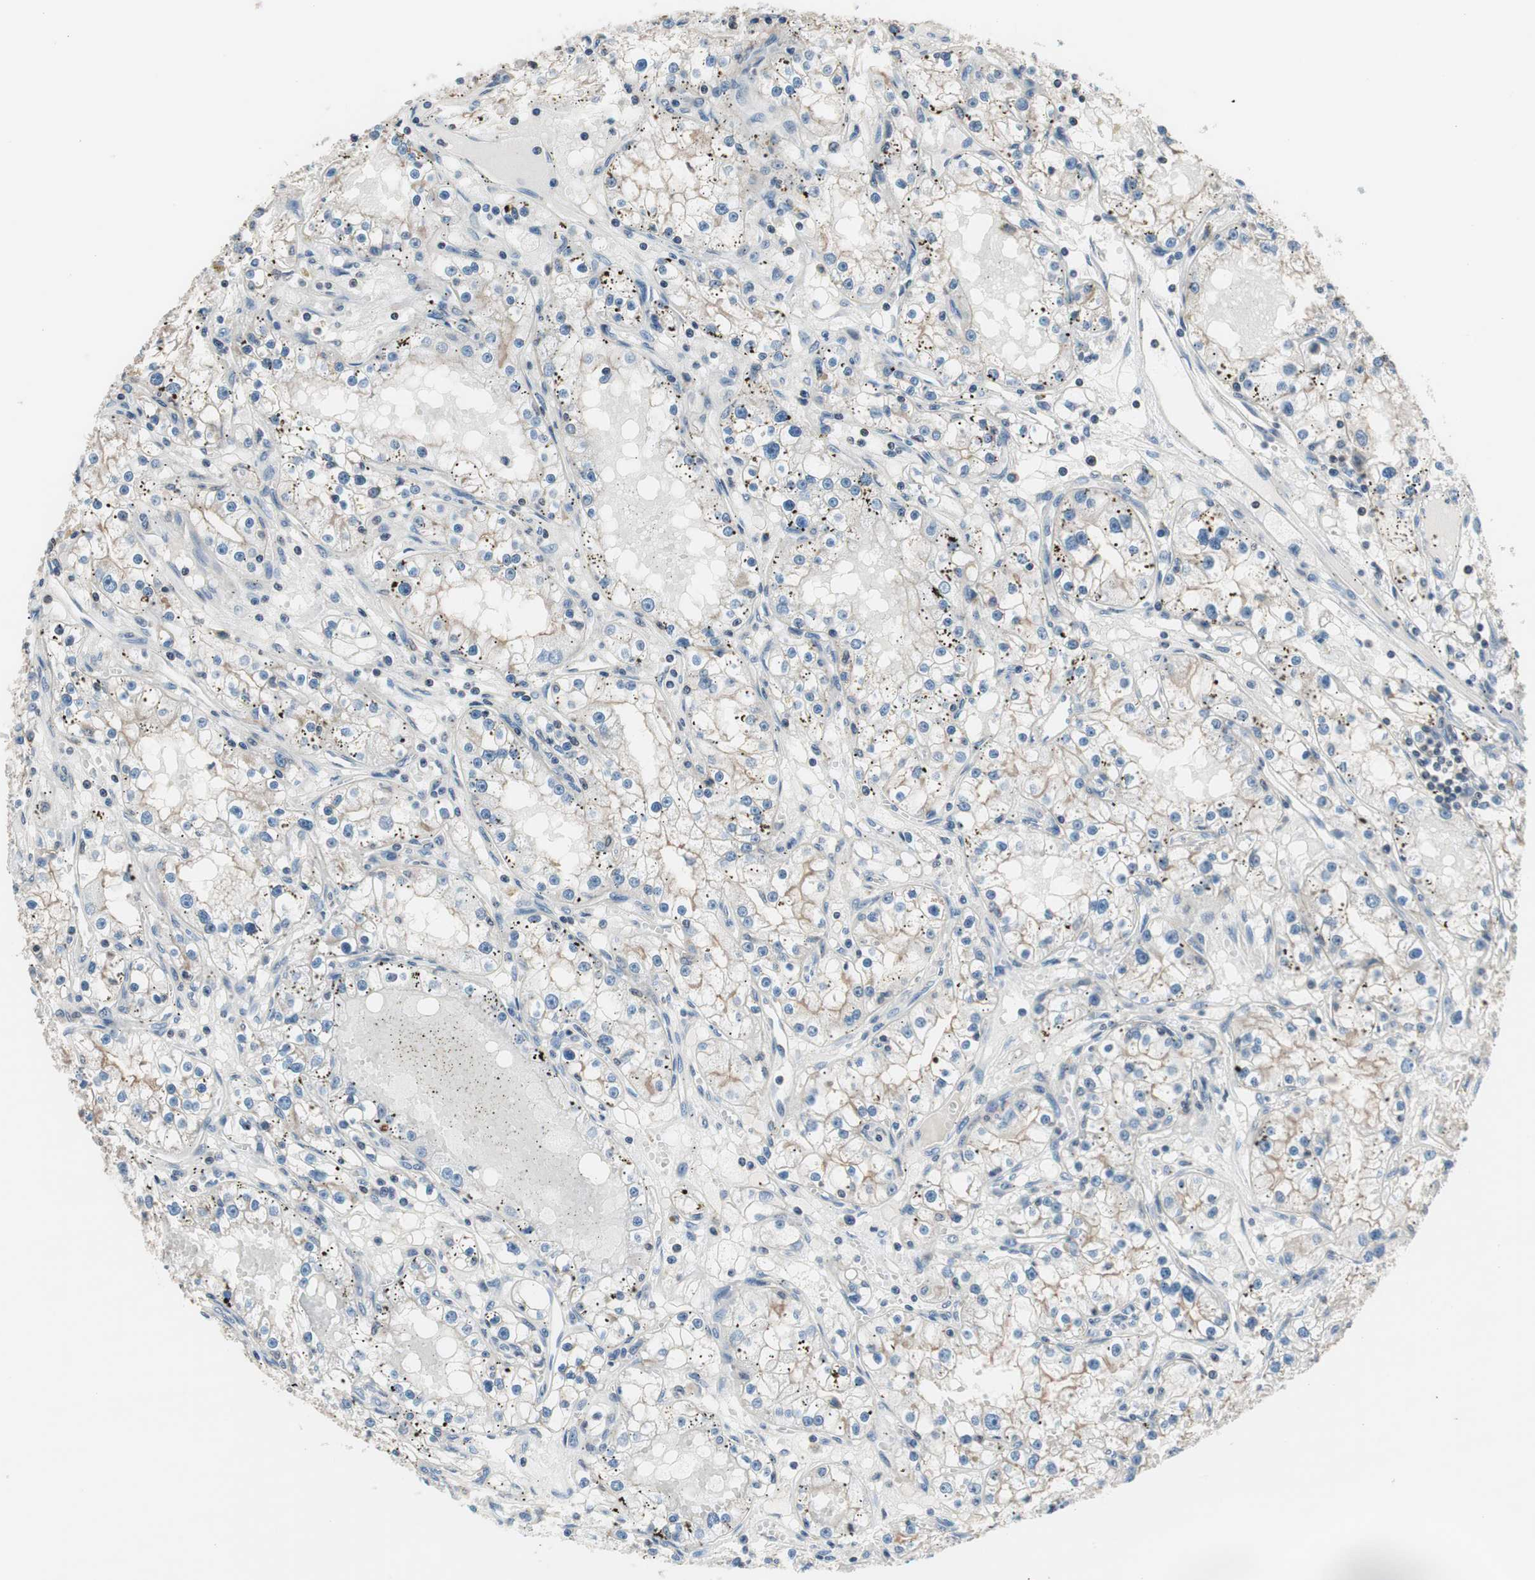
{"staining": {"intensity": "weak", "quantity": "25%-75%", "location": "cytoplasmic/membranous"}, "tissue": "renal cancer", "cell_type": "Tumor cells", "image_type": "cancer", "snomed": [{"axis": "morphology", "description": "Adenocarcinoma, NOS"}, {"axis": "topography", "description": "Kidney"}], "caption": "A brown stain shows weak cytoplasmic/membranous expression of a protein in human renal cancer (adenocarcinoma) tumor cells.", "gene": "RFC1", "patient": {"sex": "male", "age": 56}}